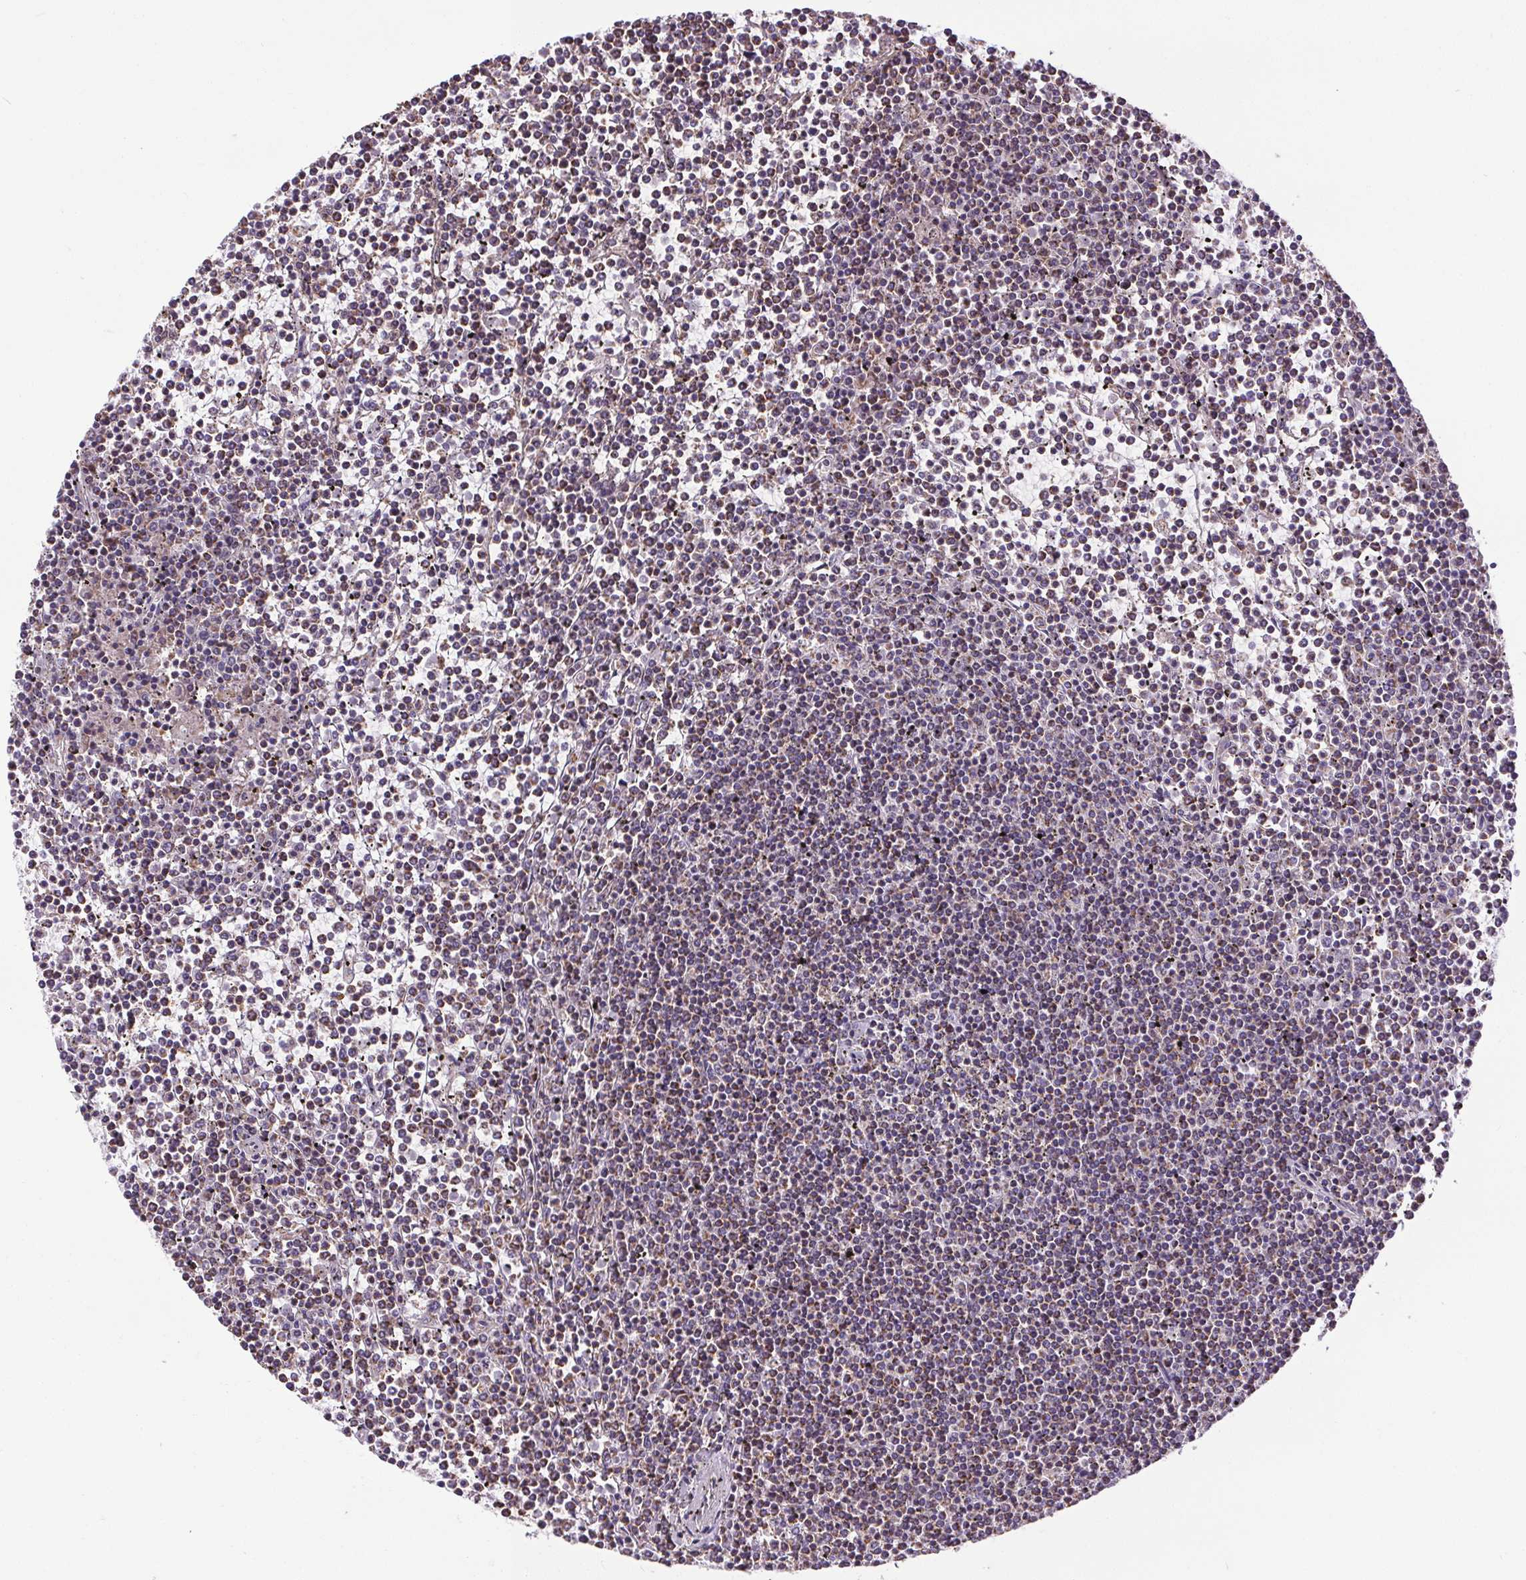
{"staining": {"intensity": "weak", "quantity": "25%-75%", "location": "cytoplasmic/membranous"}, "tissue": "lymphoma", "cell_type": "Tumor cells", "image_type": "cancer", "snomed": [{"axis": "morphology", "description": "Malignant lymphoma, non-Hodgkin's type, Low grade"}, {"axis": "topography", "description": "Spleen"}], "caption": "IHC of low-grade malignant lymphoma, non-Hodgkin's type displays low levels of weak cytoplasmic/membranous expression in approximately 25%-75% of tumor cells.", "gene": "ZNF548", "patient": {"sex": "female", "age": 19}}